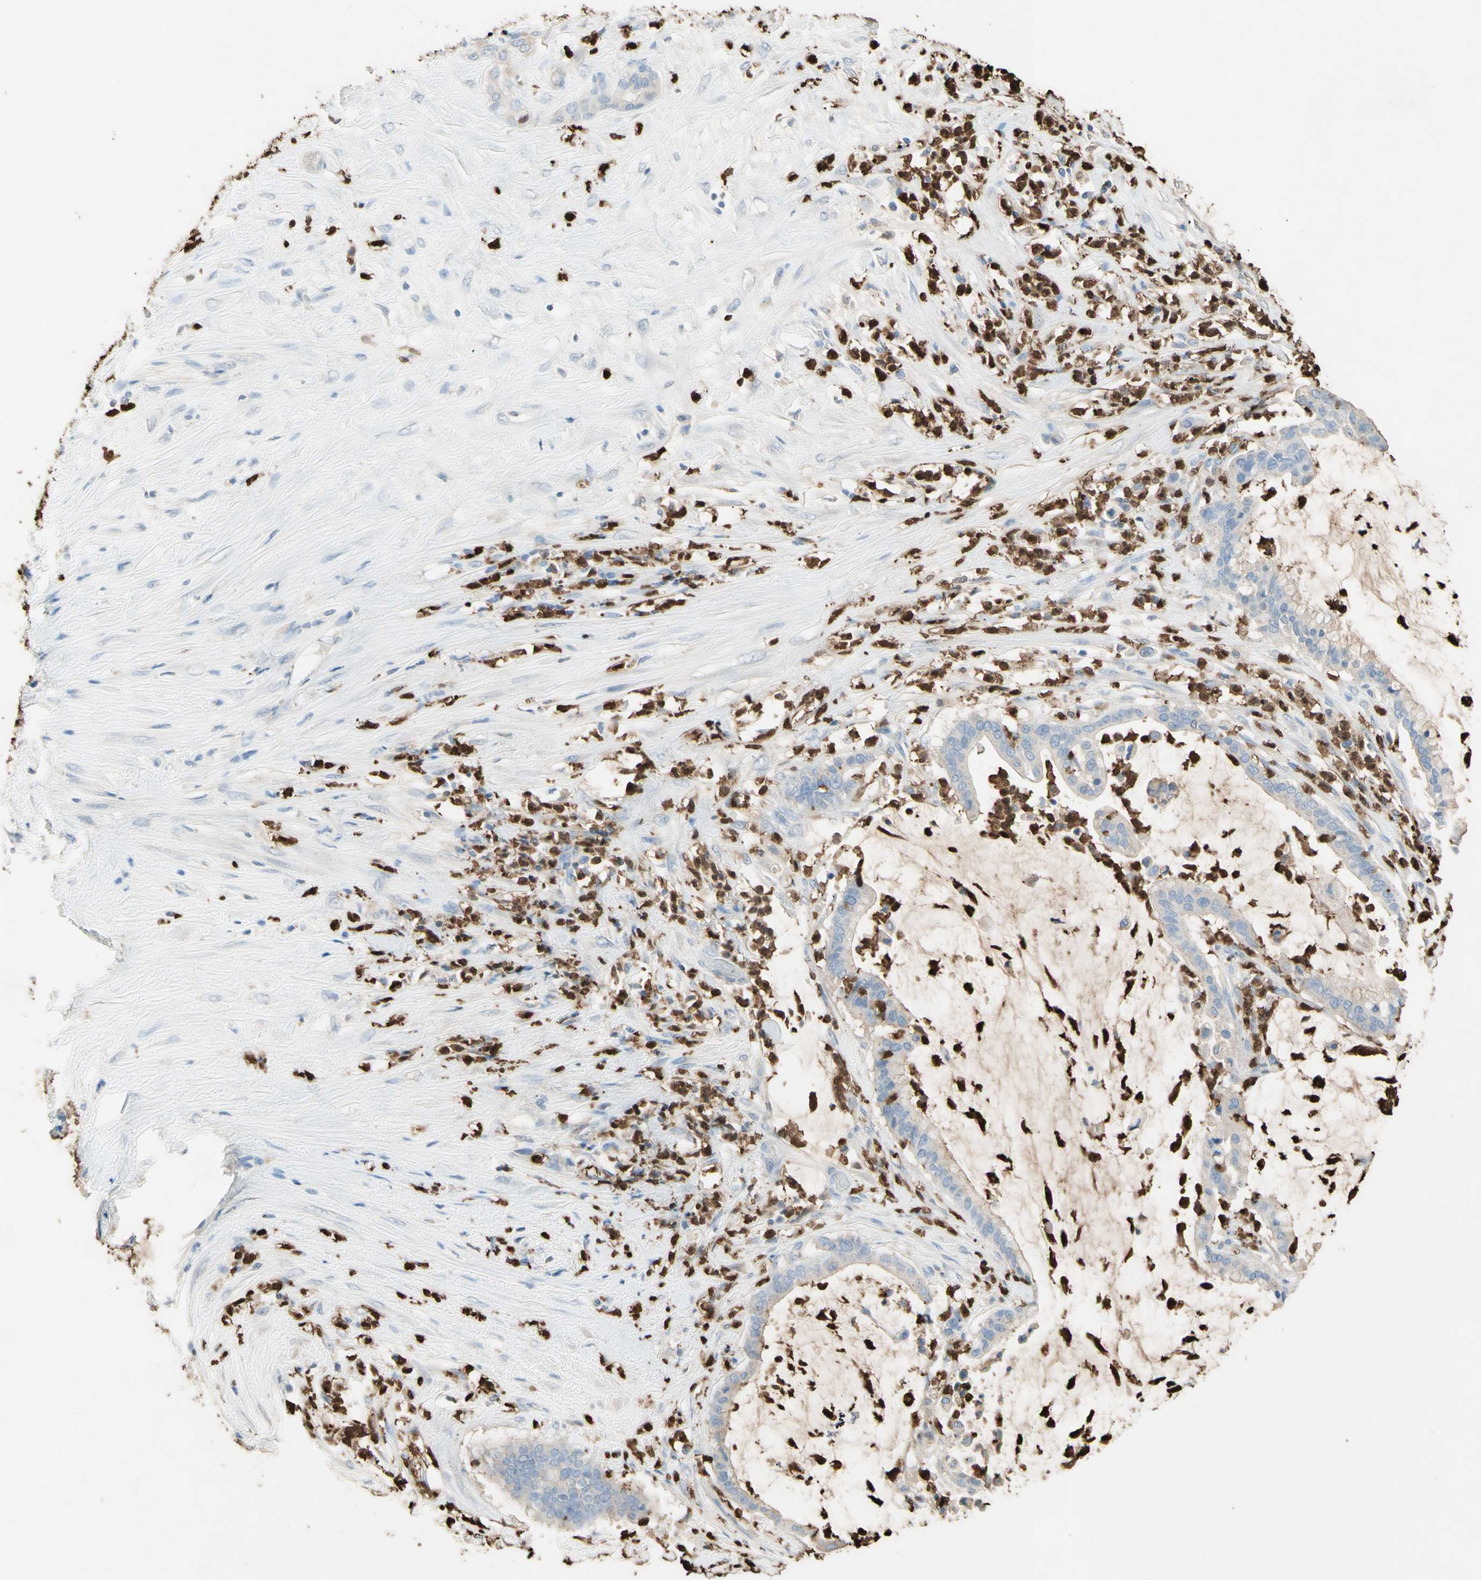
{"staining": {"intensity": "weak", "quantity": ">75%", "location": "cytoplasmic/membranous"}, "tissue": "pancreatic cancer", "cell_type": "Tumor cells", "image_type": "cancer", "snomed": [{"axis": "morphology", "description": "Adenocarcinoma, NOS"}, {"axis": "topography", "description": "Pancreas"}], "caption": "Human pancreatic cancer stained with a brown dye reveals weak cytoplasmic/membranous positive positivity in about >75% of tumor cells.", "gene": "NFKBIZ", "patient": {"sex": "male", "age": 41}}